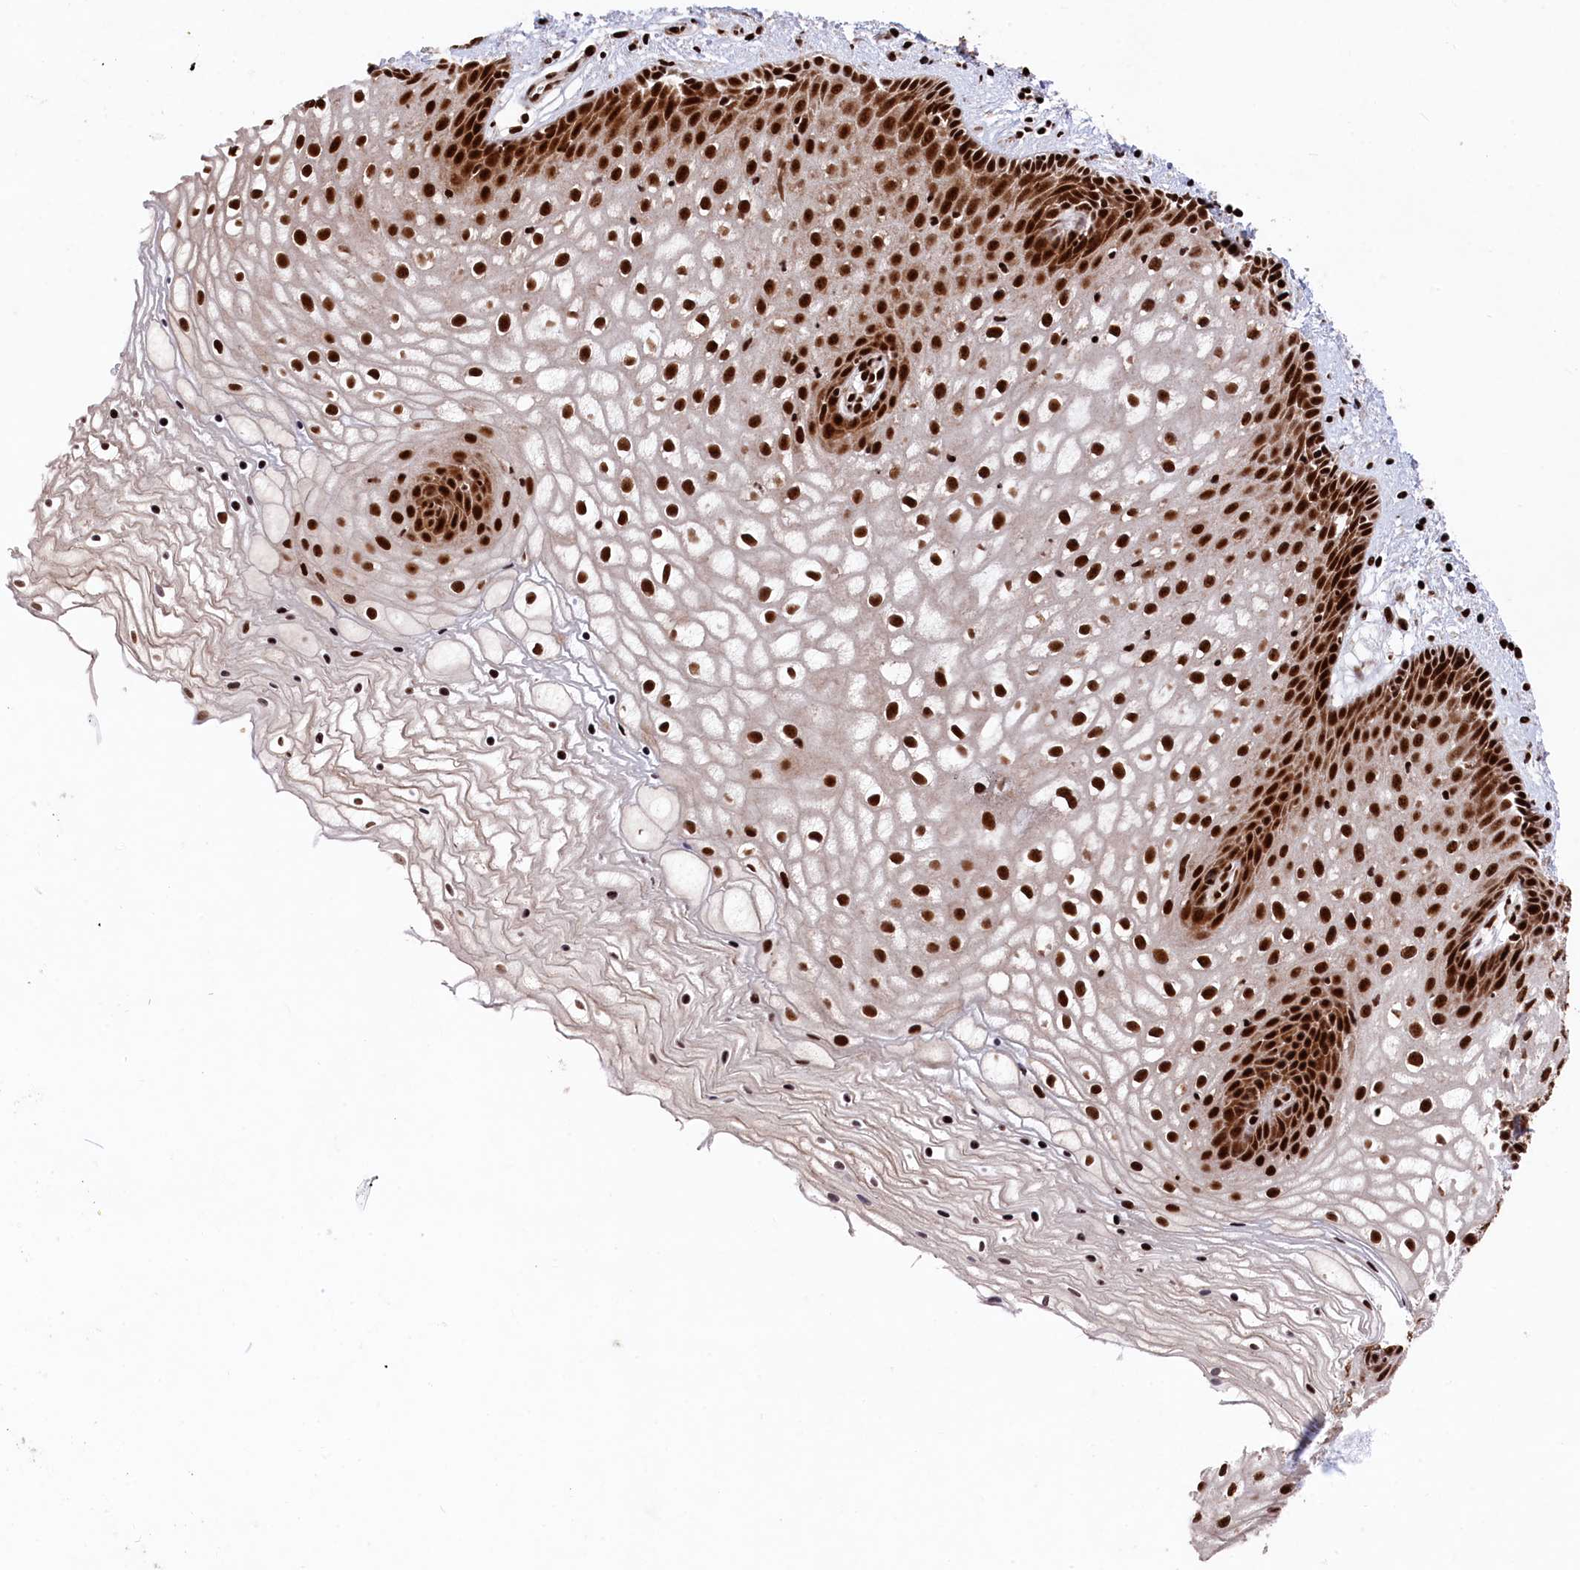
{"staining": {"intensity": "strong", "quantity": ">75%", "location": "nuclear"}, "tissue": "vagina", "cell_type": "Squamous epithelial cells", "image_type": "normal", "snomed": [{"axis": "morphology", "description": "Normal tissue, NOS"}, {"axis": "topography", "description": "Vagina"}], "caption": "The photomicrograph demonstrates a brown stain indicating the presence of a protein in the nuclear of squamous epithelial cells in vagina.", "gene": "PRPF31", "patient": {"sex": "female", "age": 34}}